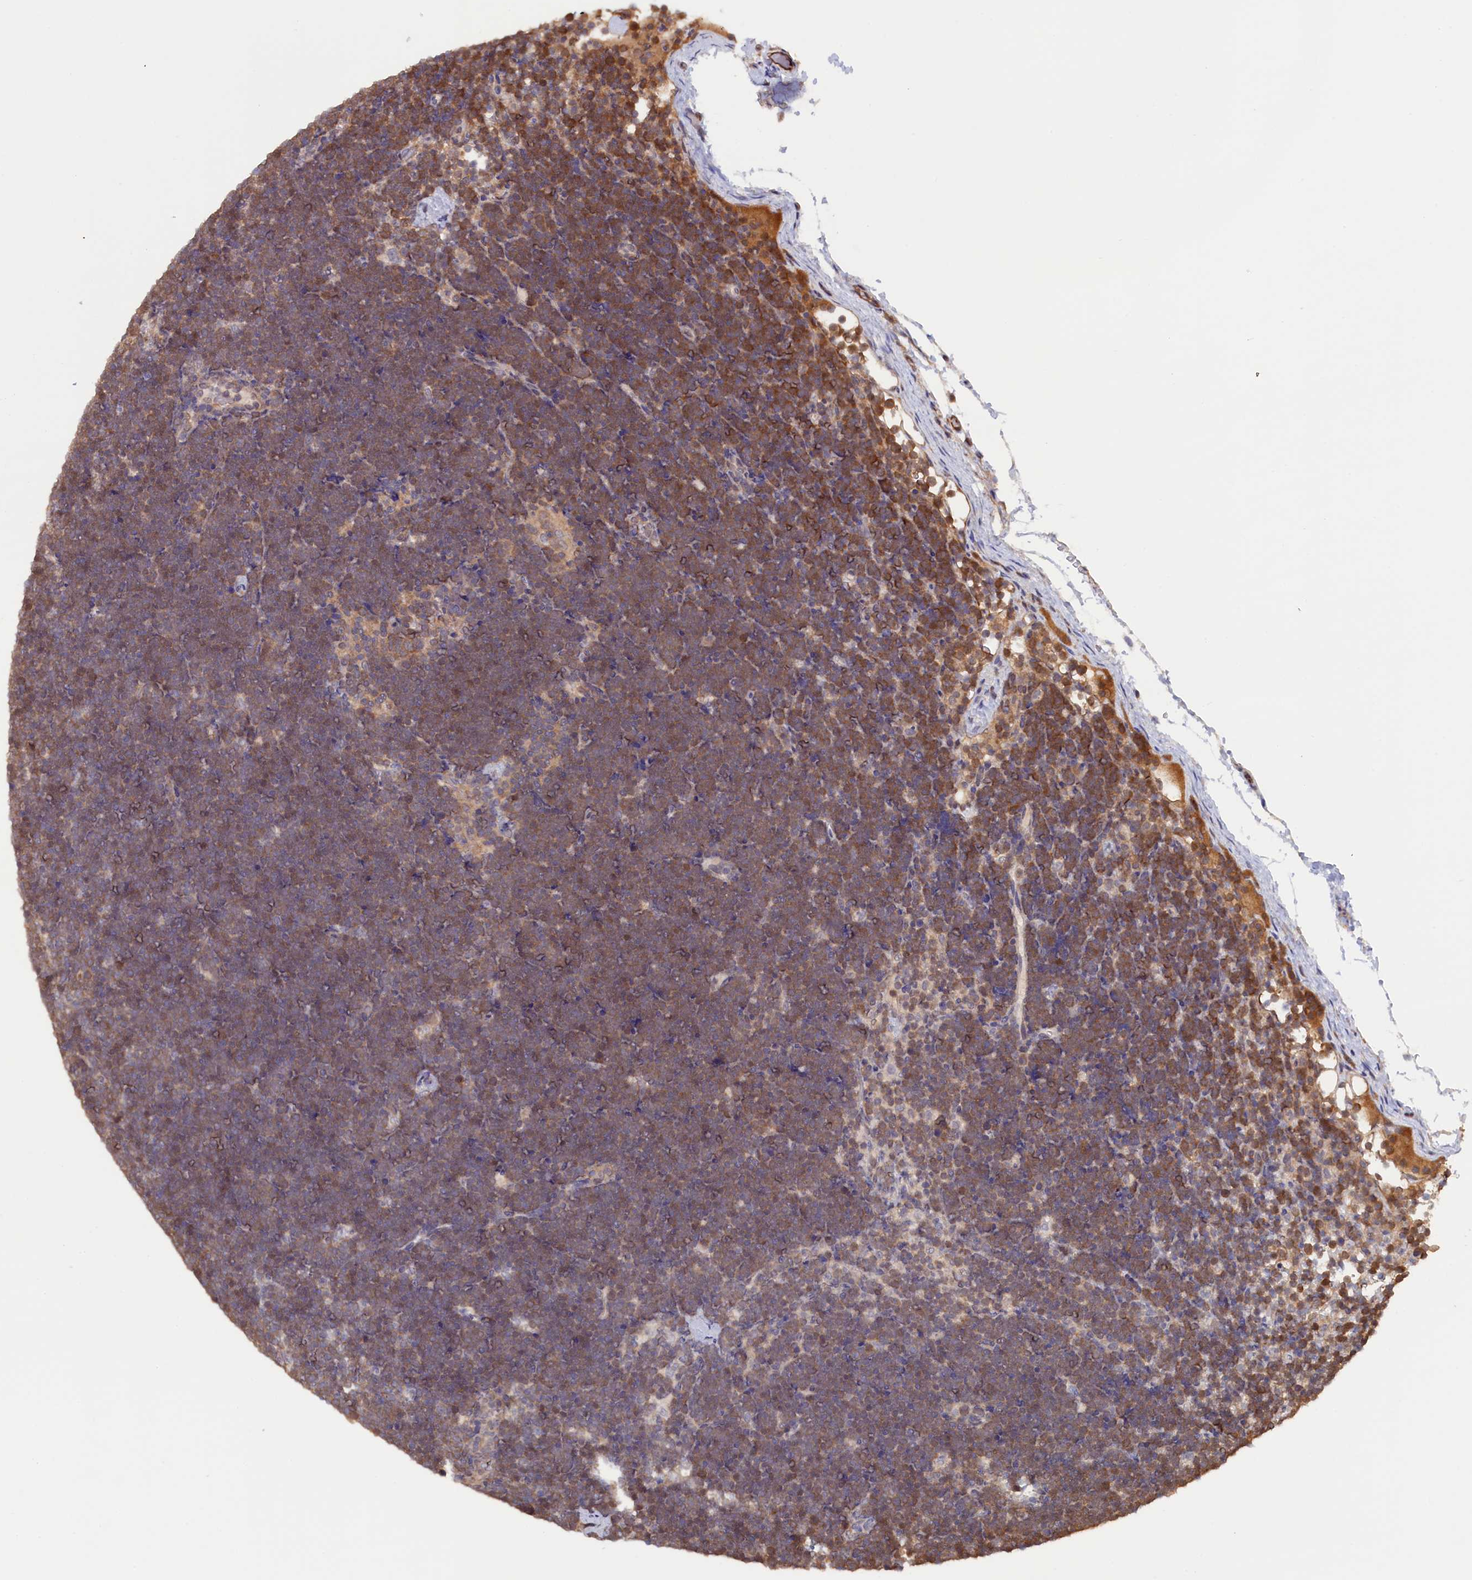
{"staining": {"intensity": "moderate", "quantity": ">75%", "location": "cytoplasmic/membranous"}, "tissue": "lymphoma", "cell_type": "Tumor cells", "image_type": "cancer", "snomed": [{"axis": "morphology", "description": "Malignant lymphoma, non-Hodgkin's type, High grade"}, {"axis": "topography", "description": "Lymph node"}], "caption": "A brown stain shows moderate cytoplasmic/membranous positivity of a protein in human lymphoma tumor cells. (DAB (3,3'-diaminobenzidine) = brown stain, brightfield microscopy at high magnification).", "gene": "JPT2", "patient": {"sex": "male", "age": 13}}